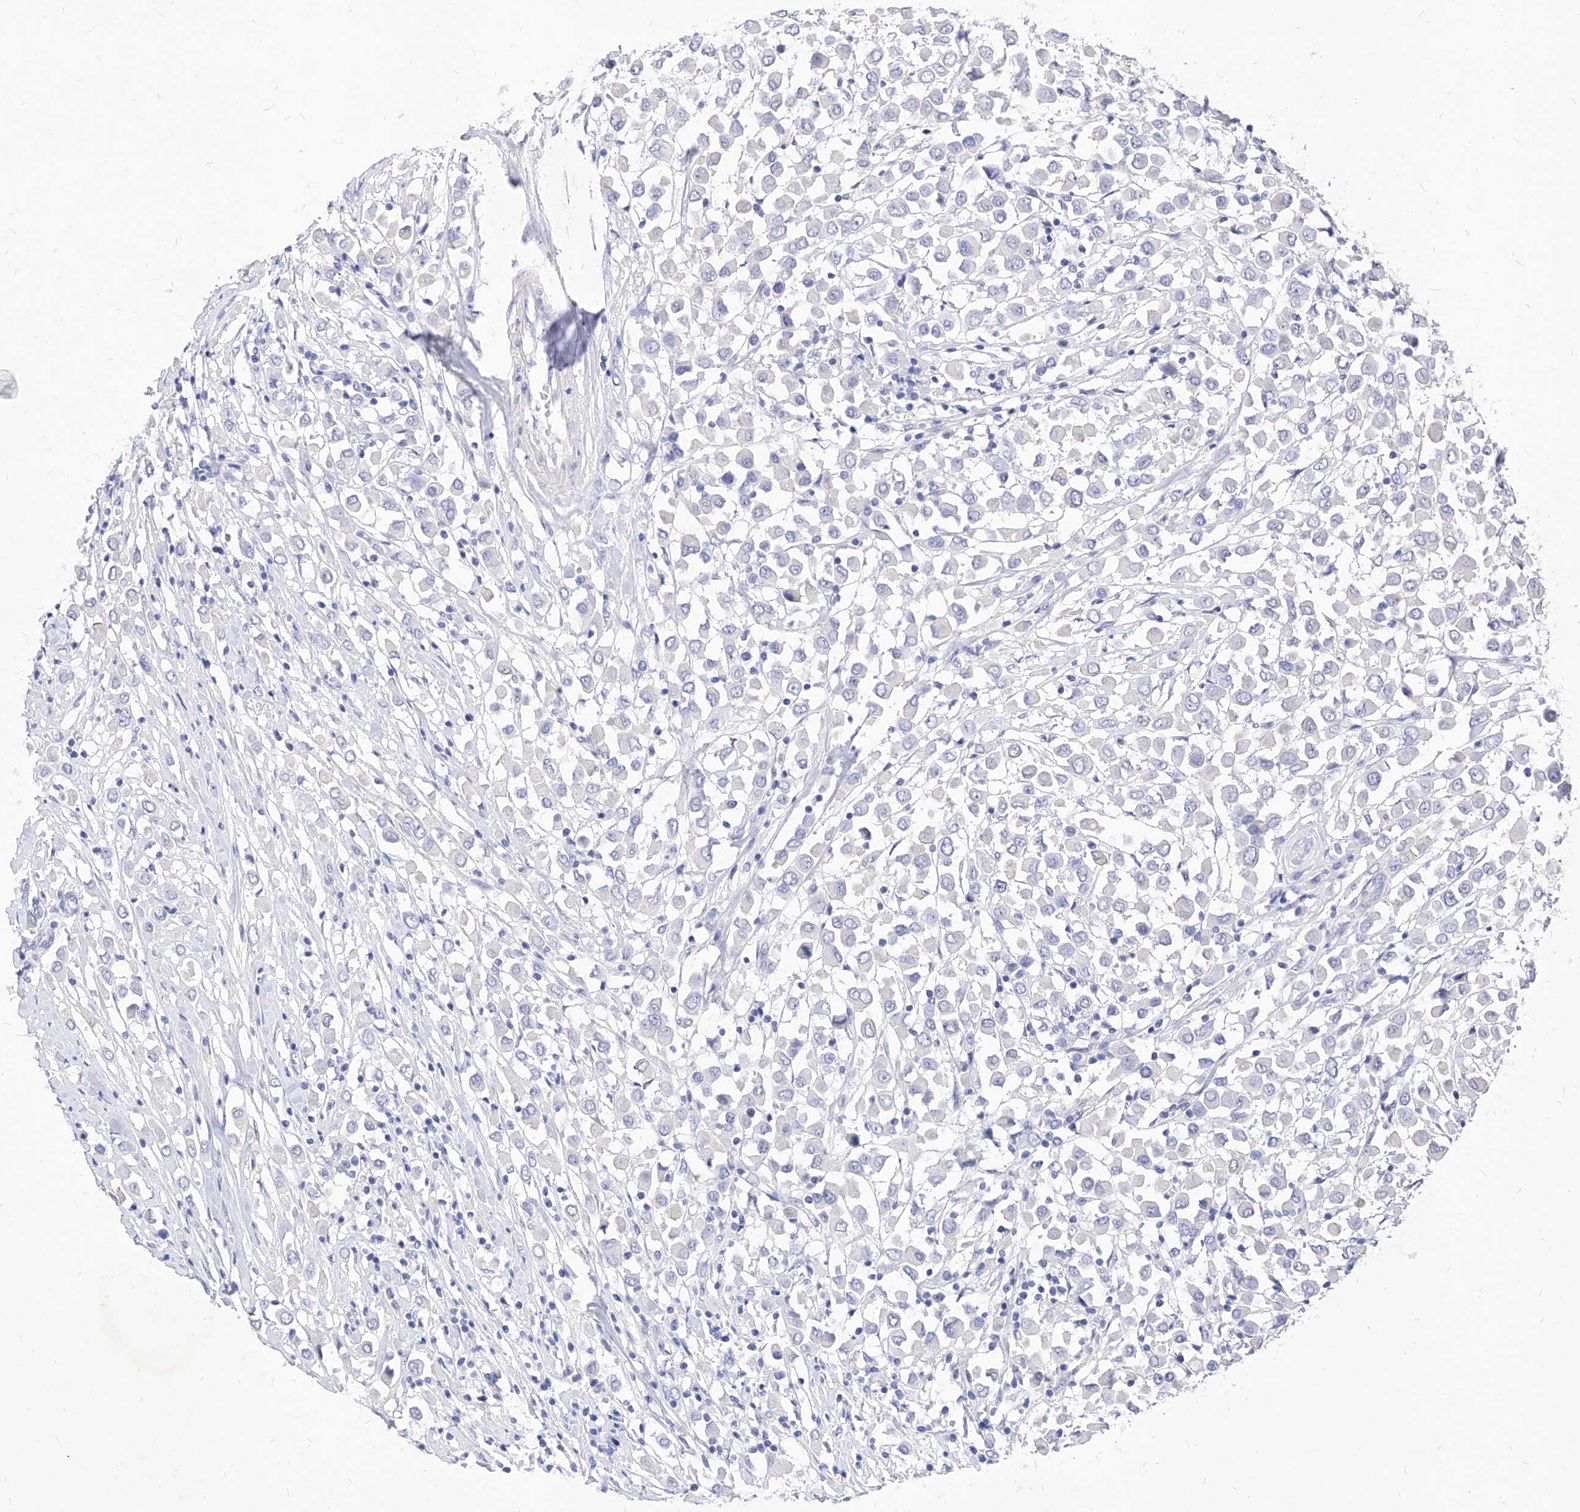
{"staining": {"intensity": "negative", "quantity": "none", "location": "none"}, "tissue": "breast cancer", "cell_type": "Tumor cells", "image_type": "cancer", "snomed": [{"axis": "morphology", "description": "Duct carcinoma"}, {"axis": "topography", "description": "Breast"}], "caption": "A photomicrograph of breast cancer stained for a protein displays no brown staining in tumor cells.", "gene": "VAX1", "patient": {"sex": "female", "age": 61}}